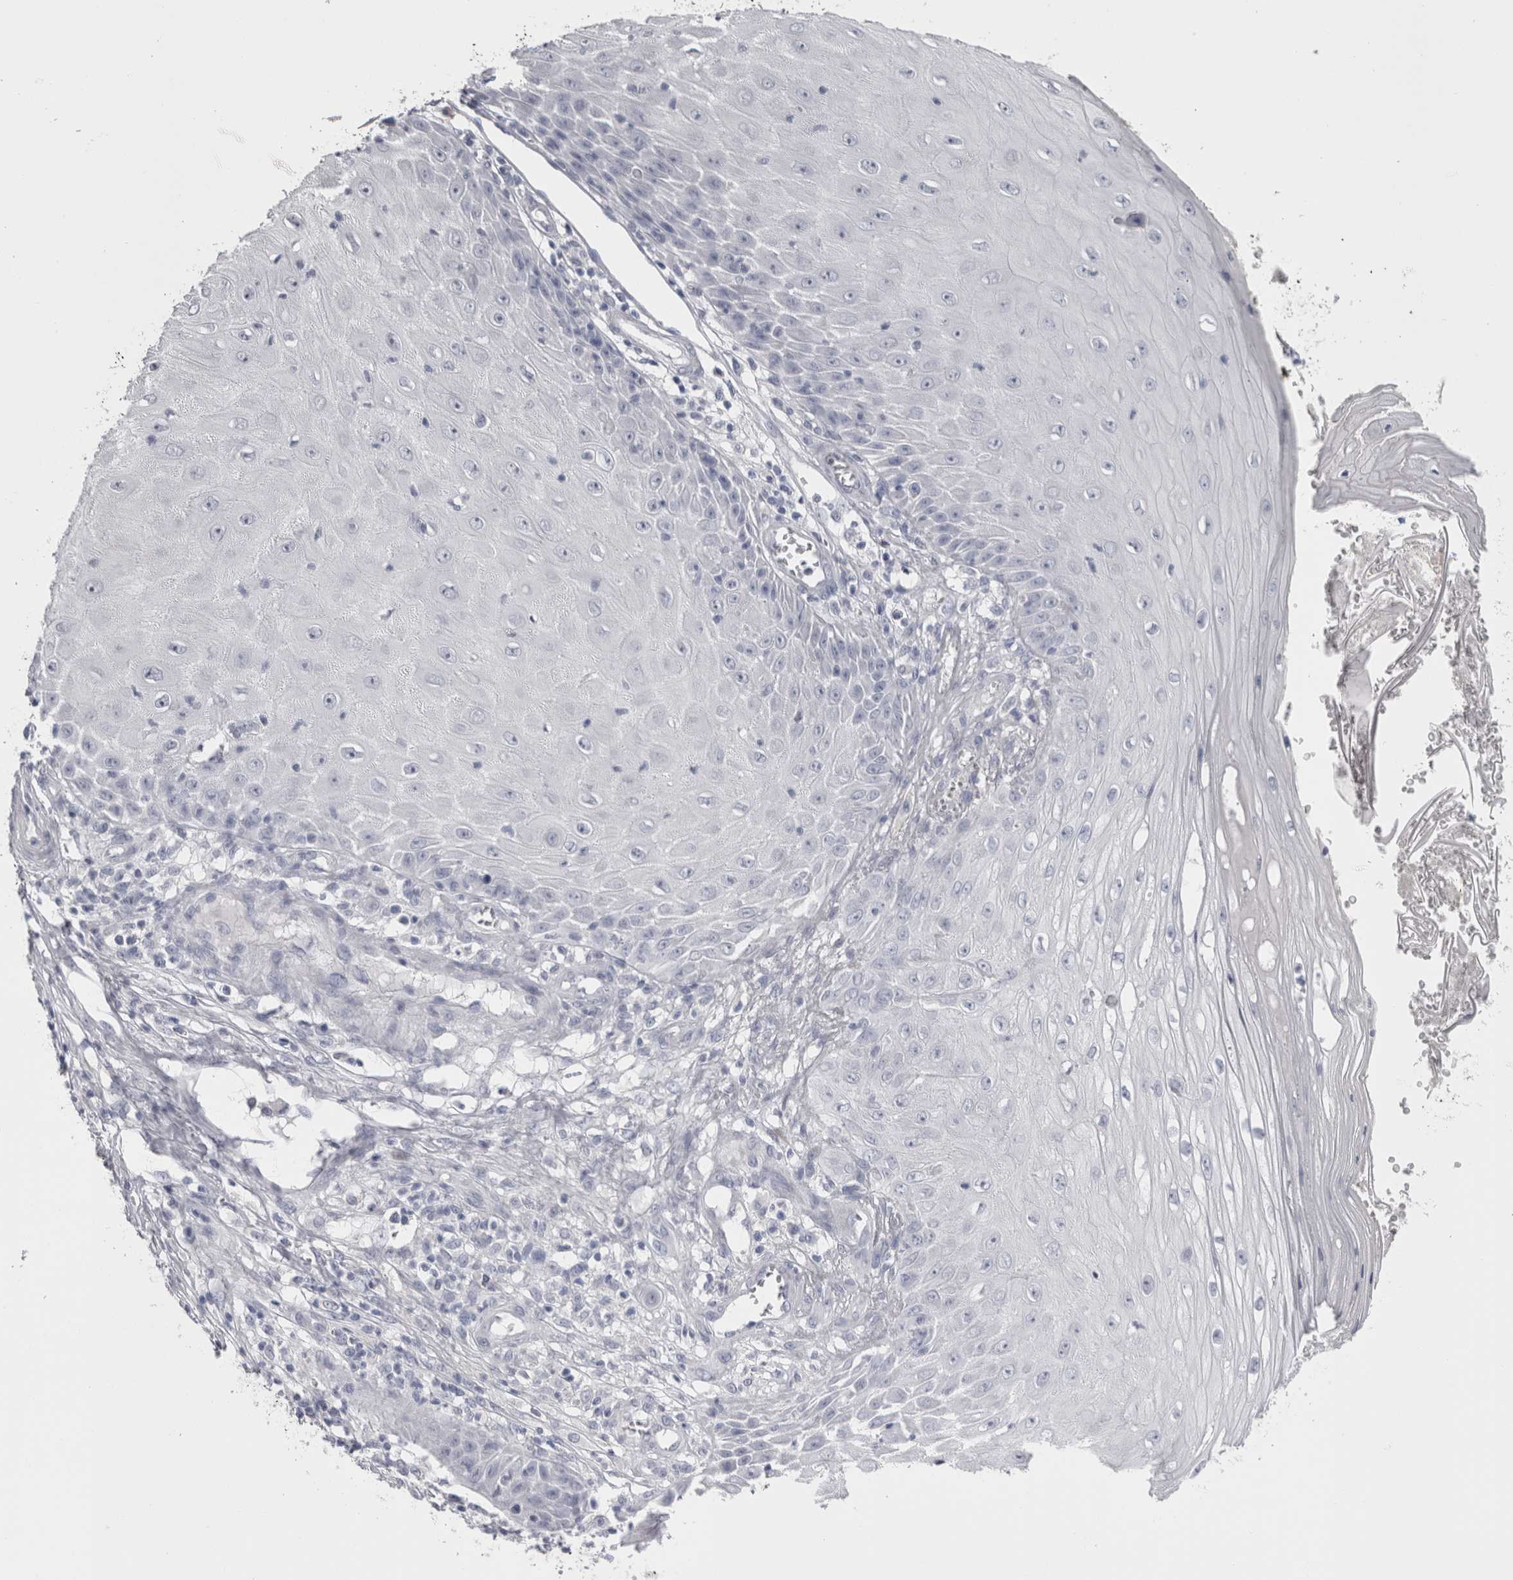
{"staining": {"intensity": "negative", "quantity": "none", "location": "none"}, "tissue": "skin cancer", "cell_type": "Tumor cells", "image_type": "cancer", "snomed": [{"axis": "morphology", "description": "Squamous cell carcinoma, NOS"}, {"axis": "topography", "description": "Skin"}], "caption": "Squamous cell carcinoma (skin) was stained to show a protein in brown. There is no significant positivity in tumor cells.", "gene": "MSMB", "patient": {"sex": "female", "age": 73}}